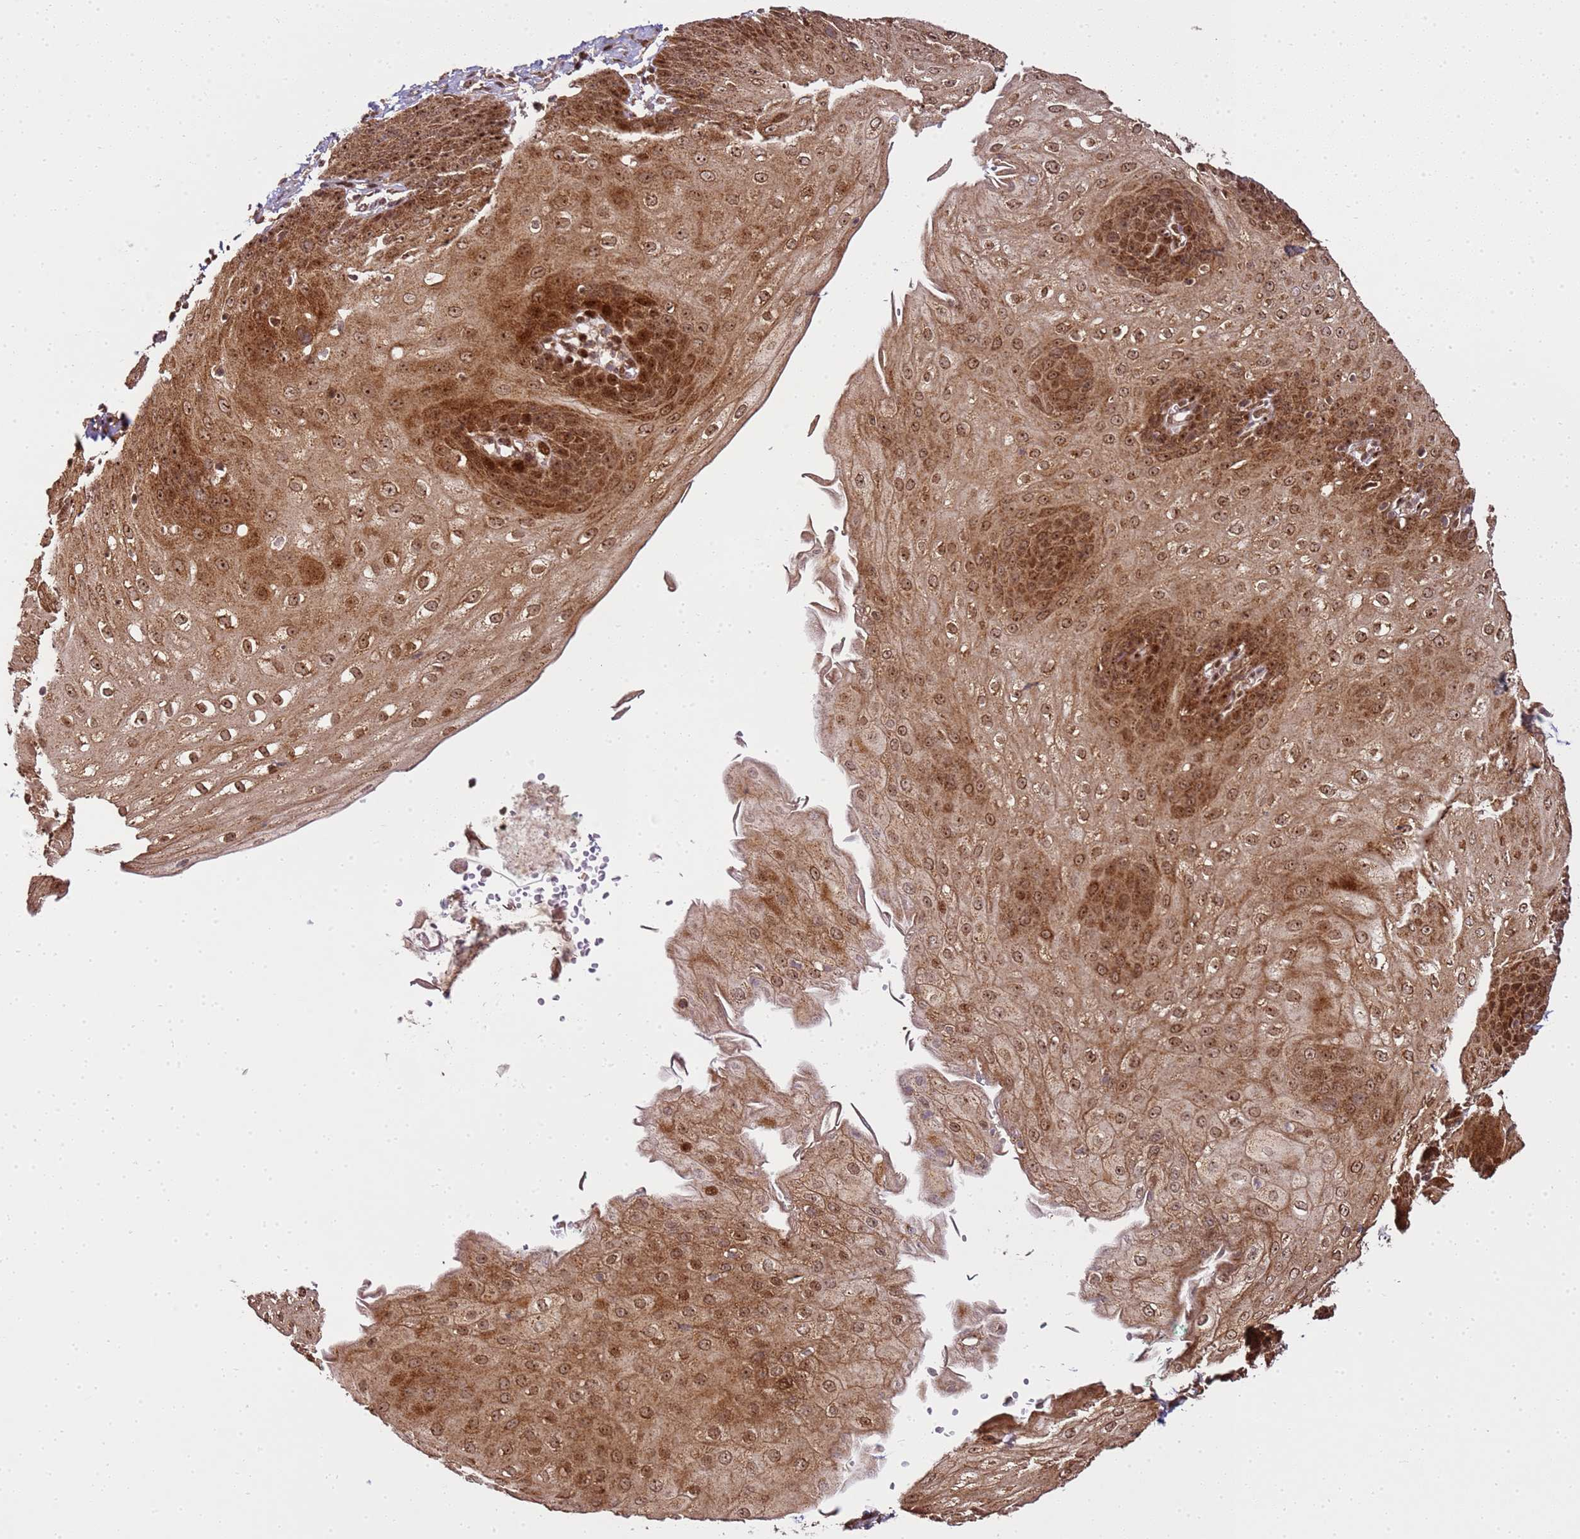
{"staining": {"intensity": "strong", "quantity": ">75%", "location": "cytoplasmic/membranous,nuclear"}, "tissue": "esophagus", "cell_type": "Squamous epithelial cells", "image_type": "normal", "snomed": [{"axis": "morphology", "description": "Normal tissue, NOS"}, {"axis": "topography", "description": "Esophagus"}], "caption": "Squamous epithelial cells show high levels of strong cytoplasmic/membranous,nuclear positivity in approximately >75% of cells in unremarkable esophagus.", "gene": "PEX14", "patient": {"sex": "male", "age": 71}}